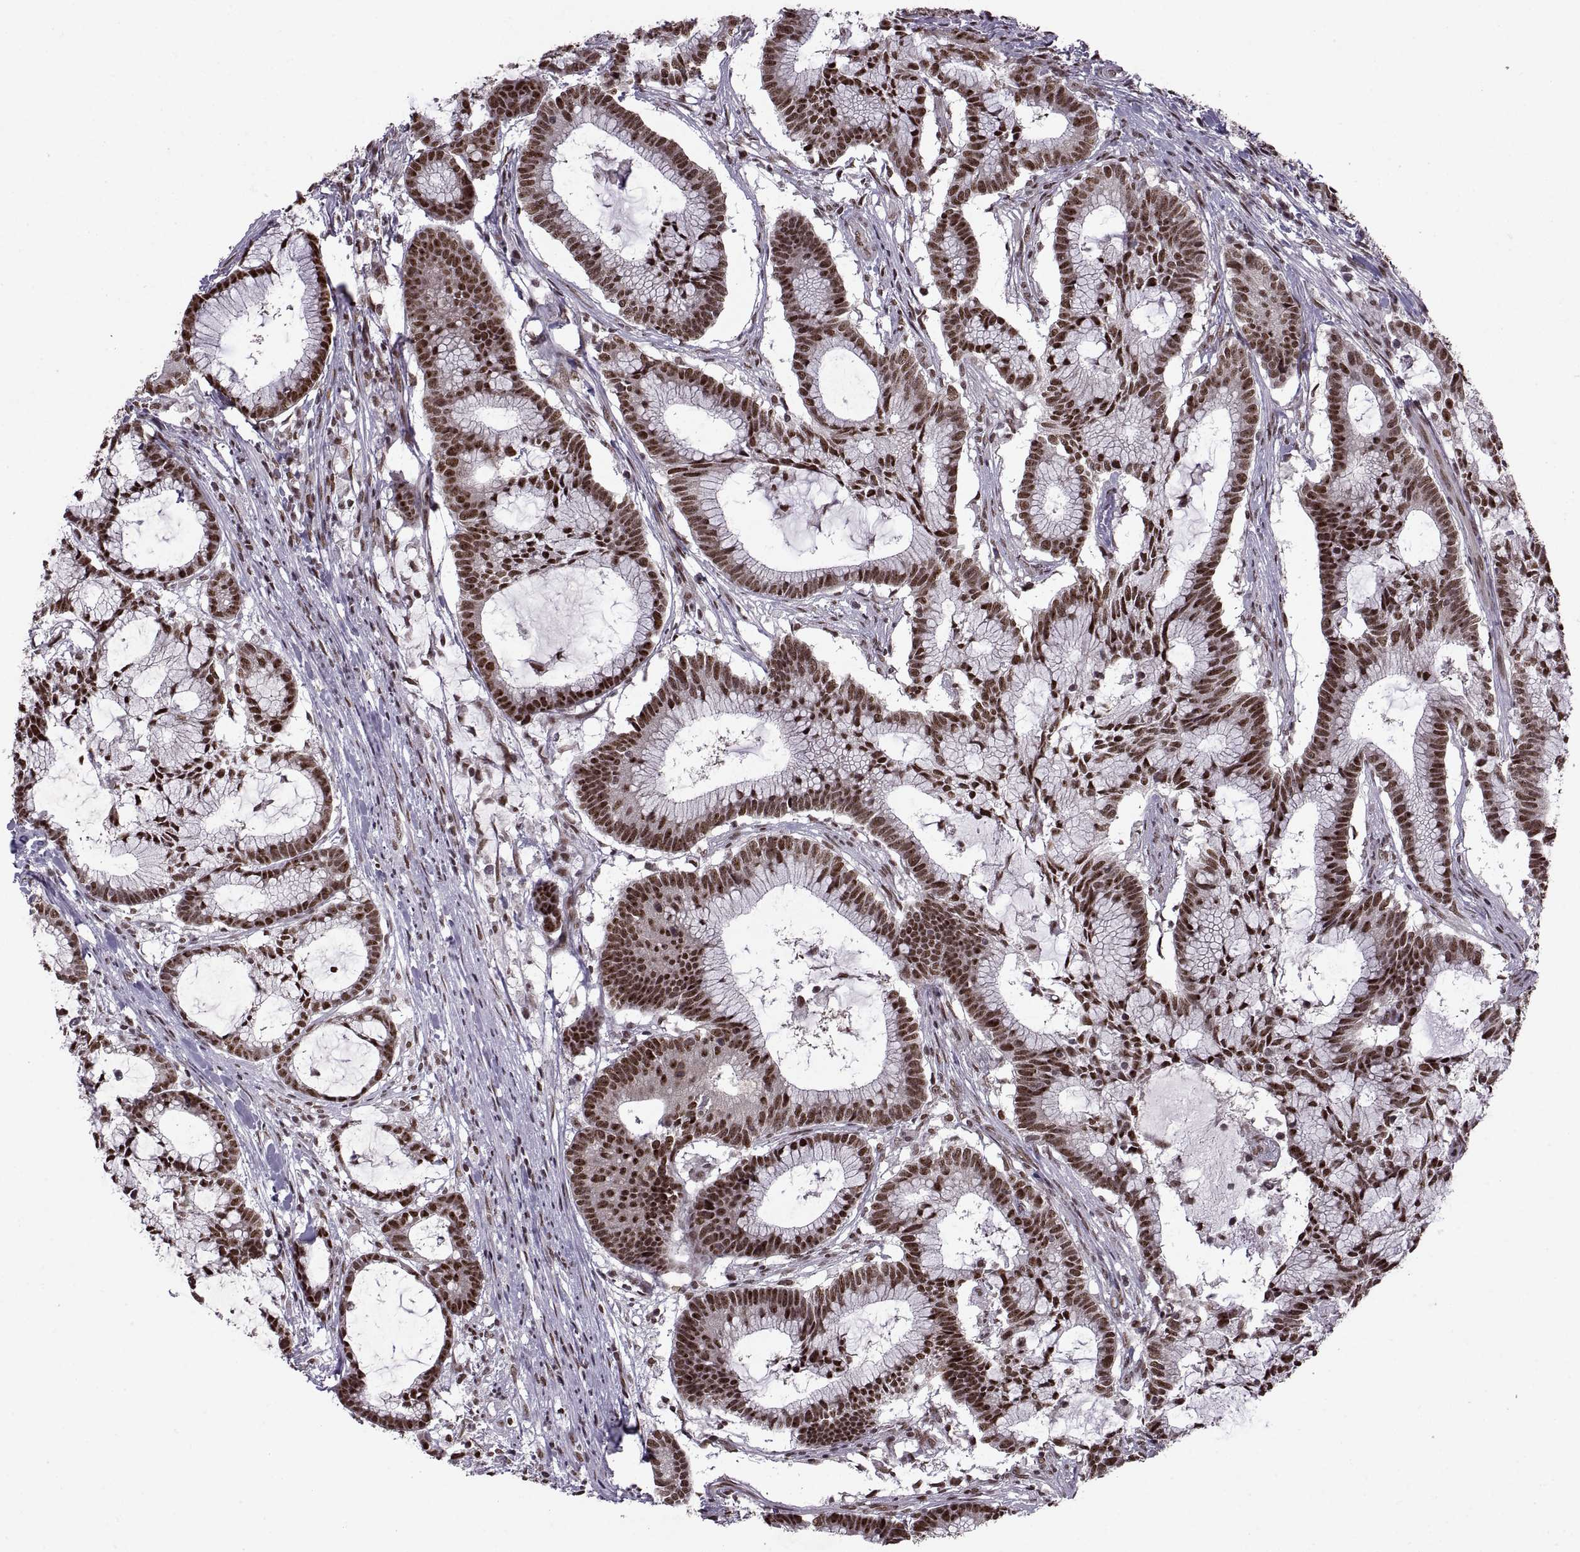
{"staining": {"intensity": "strong", "quantity": ">75%", "location": "nuclear"}, "tissue": "colorectal cancer", "cell_type": "Tumor cells", "image_type": "cancer", "snomed": [{"axis": "morphology", "description": "Adenocarcinoma, NOS"}, {"axis": "topography", "description": "Colon"}], "caption": "This micrograph displays immunohistochemistry (IHC) staining of human colorectal adenocarcinoma, with high strong nuclear positivity in approximately >75% of tumor cells.", "gene": "MT1E", "patient": {"sex": "female", "age": 78}}